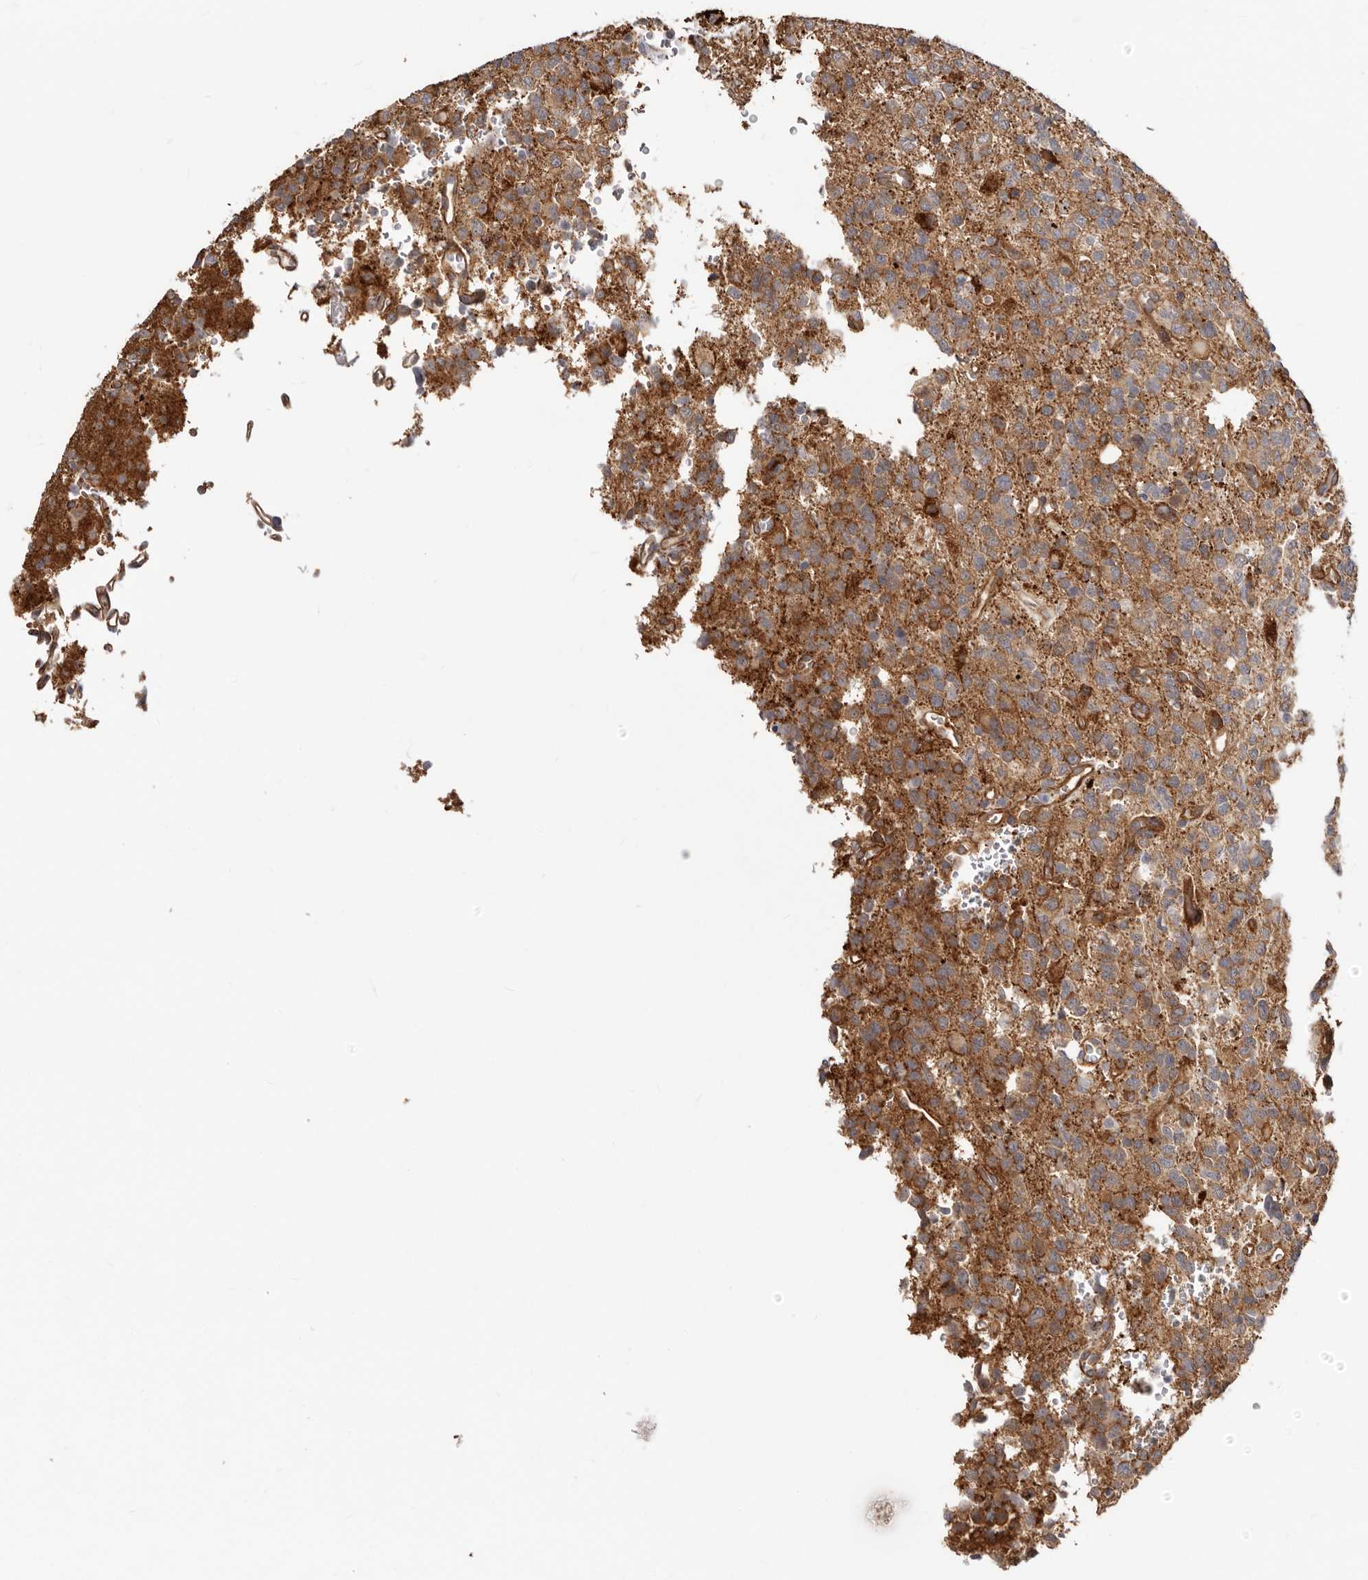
{"staining": {"intensity": "moderate", "quantity": ">75%", "location": "cytoplasmic/membranous"}, "tissue": "glioma", "cell_type": "Tumor cells", "image_type": "cancer", "snomed": [{"axis": "morphology", "description": "Glioma, malignant, High grade"}, {"axis": "topography", "description": "Brain"}], "caption": "A photomicrograph showing moderate cytoplasmic/membranous staining in approximately >75% of tumor cells in glioma, as visualized by brown immunohistochemical staining.", "gene": "SZT2", "patient": {"sex": "female", "age": 62}}